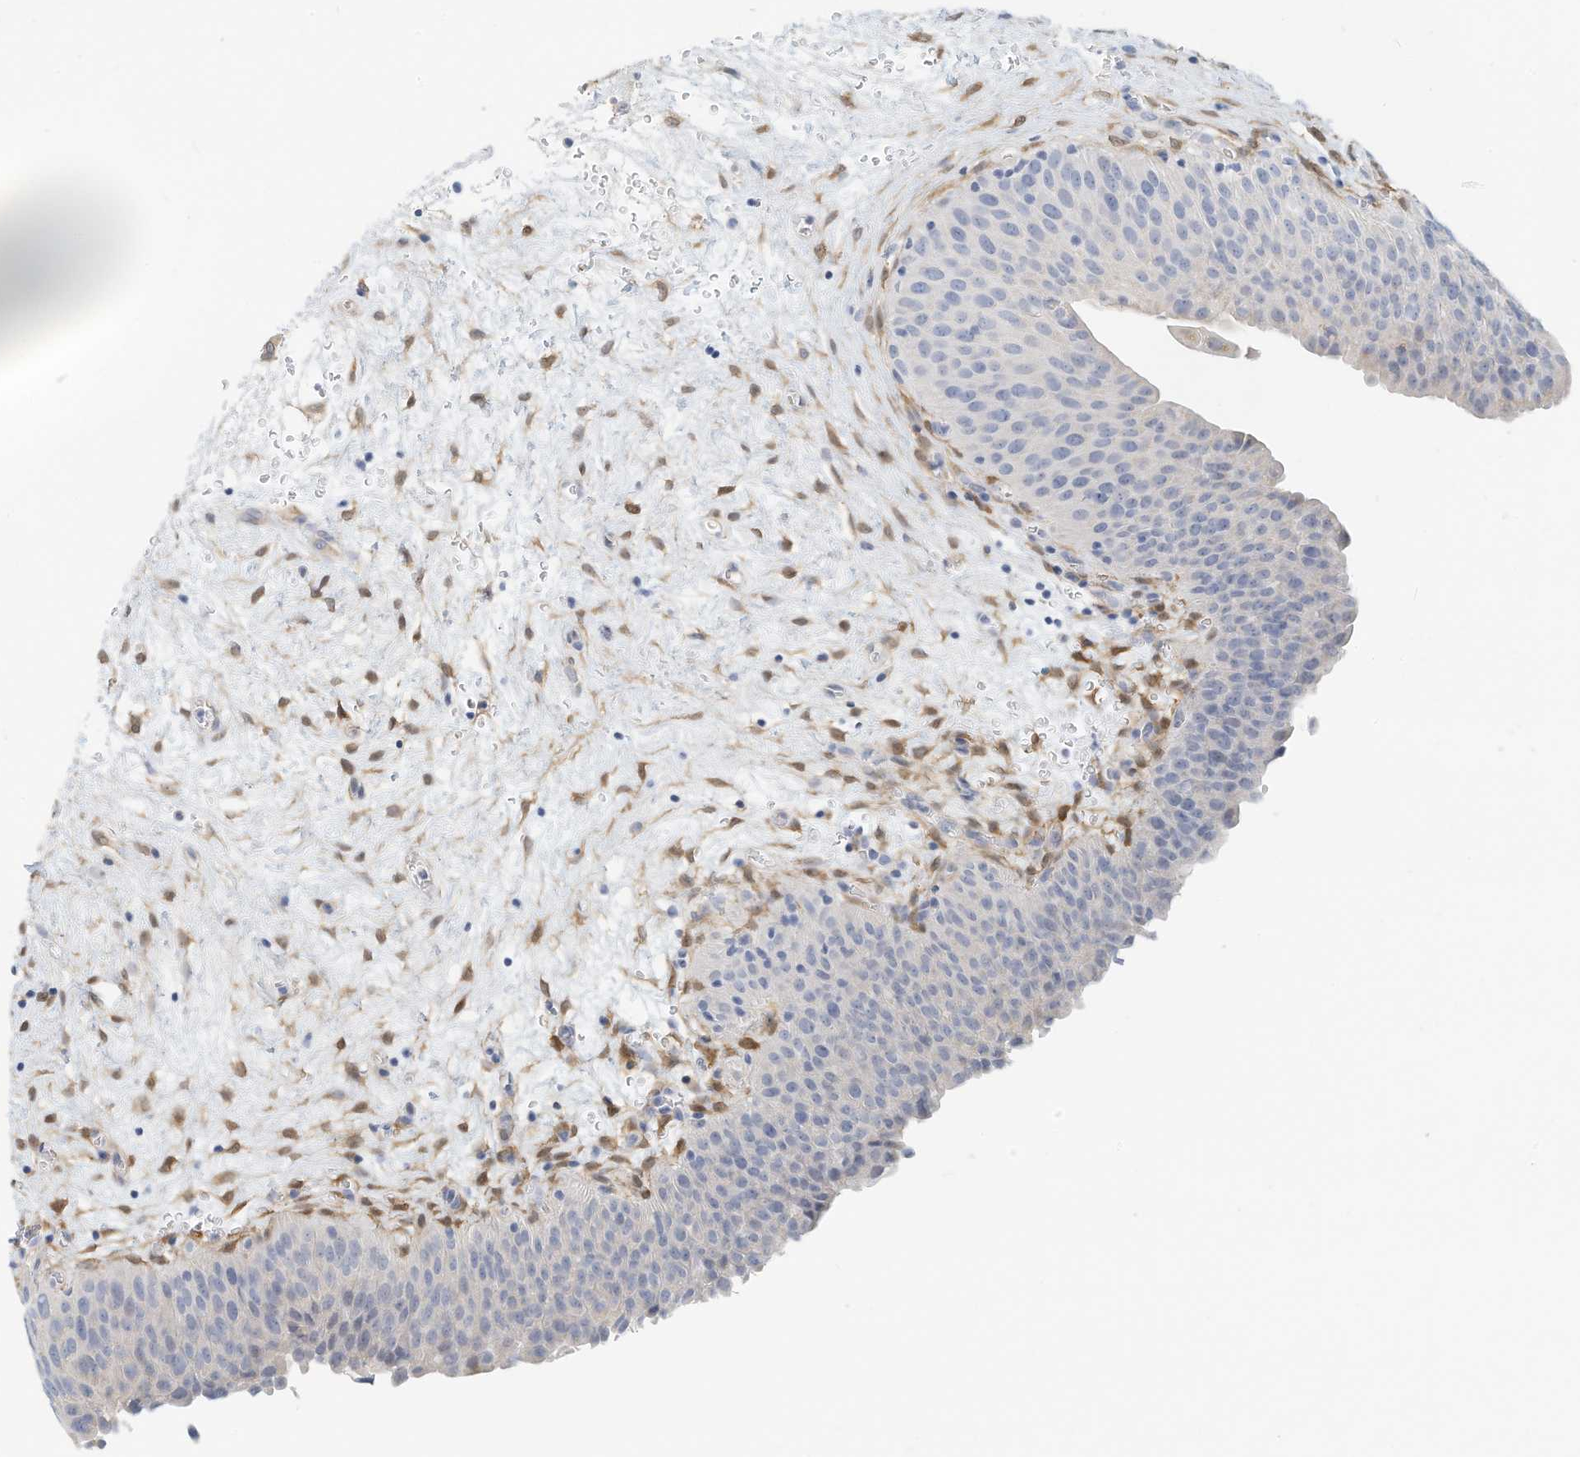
{"staining": {"intensity": "negative", "quantity": "none", "location": "none"}, "tissue": "urinary bladder", "cell_type": "Urothelial cells", "image_type": "normal", "snomed": [{"axis": "morphology", "description": "Normal tissue, NOS"}, {"axis": "morphology", "description": "Dysplasia, NOS"}, {"axis": "topography", "description": "Urinary bladder"}], "caption": "Urothelial cells show no significant expression in benign urinary bladder.", "gene": "ARHGAP28", "patient": {"sex": "male", "age": 35}}